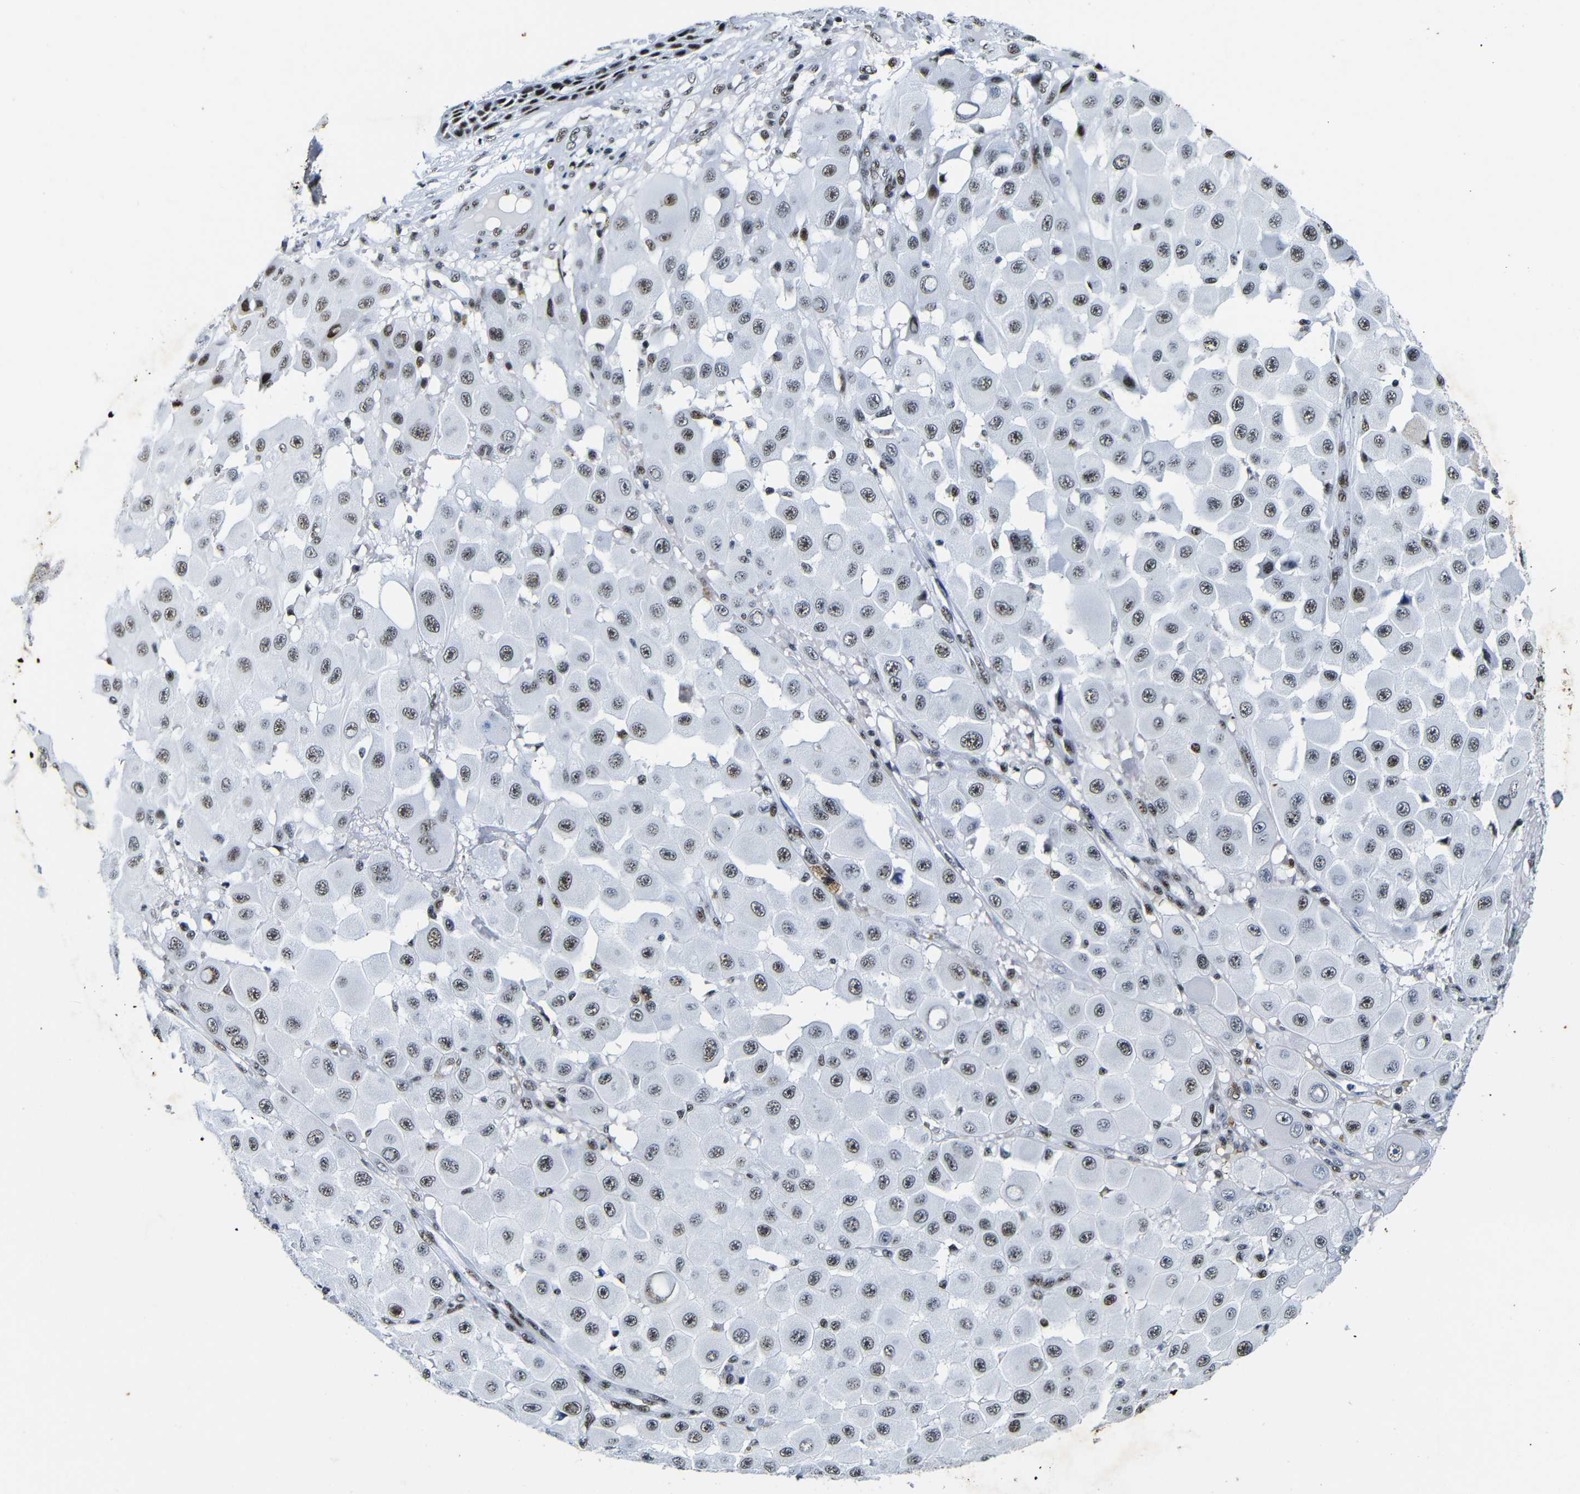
{"staining": {"intensity": "weak", "quantity": "25%-75%", "location": "nuclear"}, "tissue": "melanoma", "cell_type": "Tumor cells", "image_type": "cancer", "snomed": [{"axis": "morphology", "description": "Malignant melanoma, NOS"}, {"axis": "topography", "description": "Skin"}], "caption": "Immunohistochemistry (IHC) of human malignant melanoma shows low levels of weak nuclear positivity in about 25%-75% of tumor cells.", "gene": "SRSF1", "patient": {"sex": "female", "age": 81}}